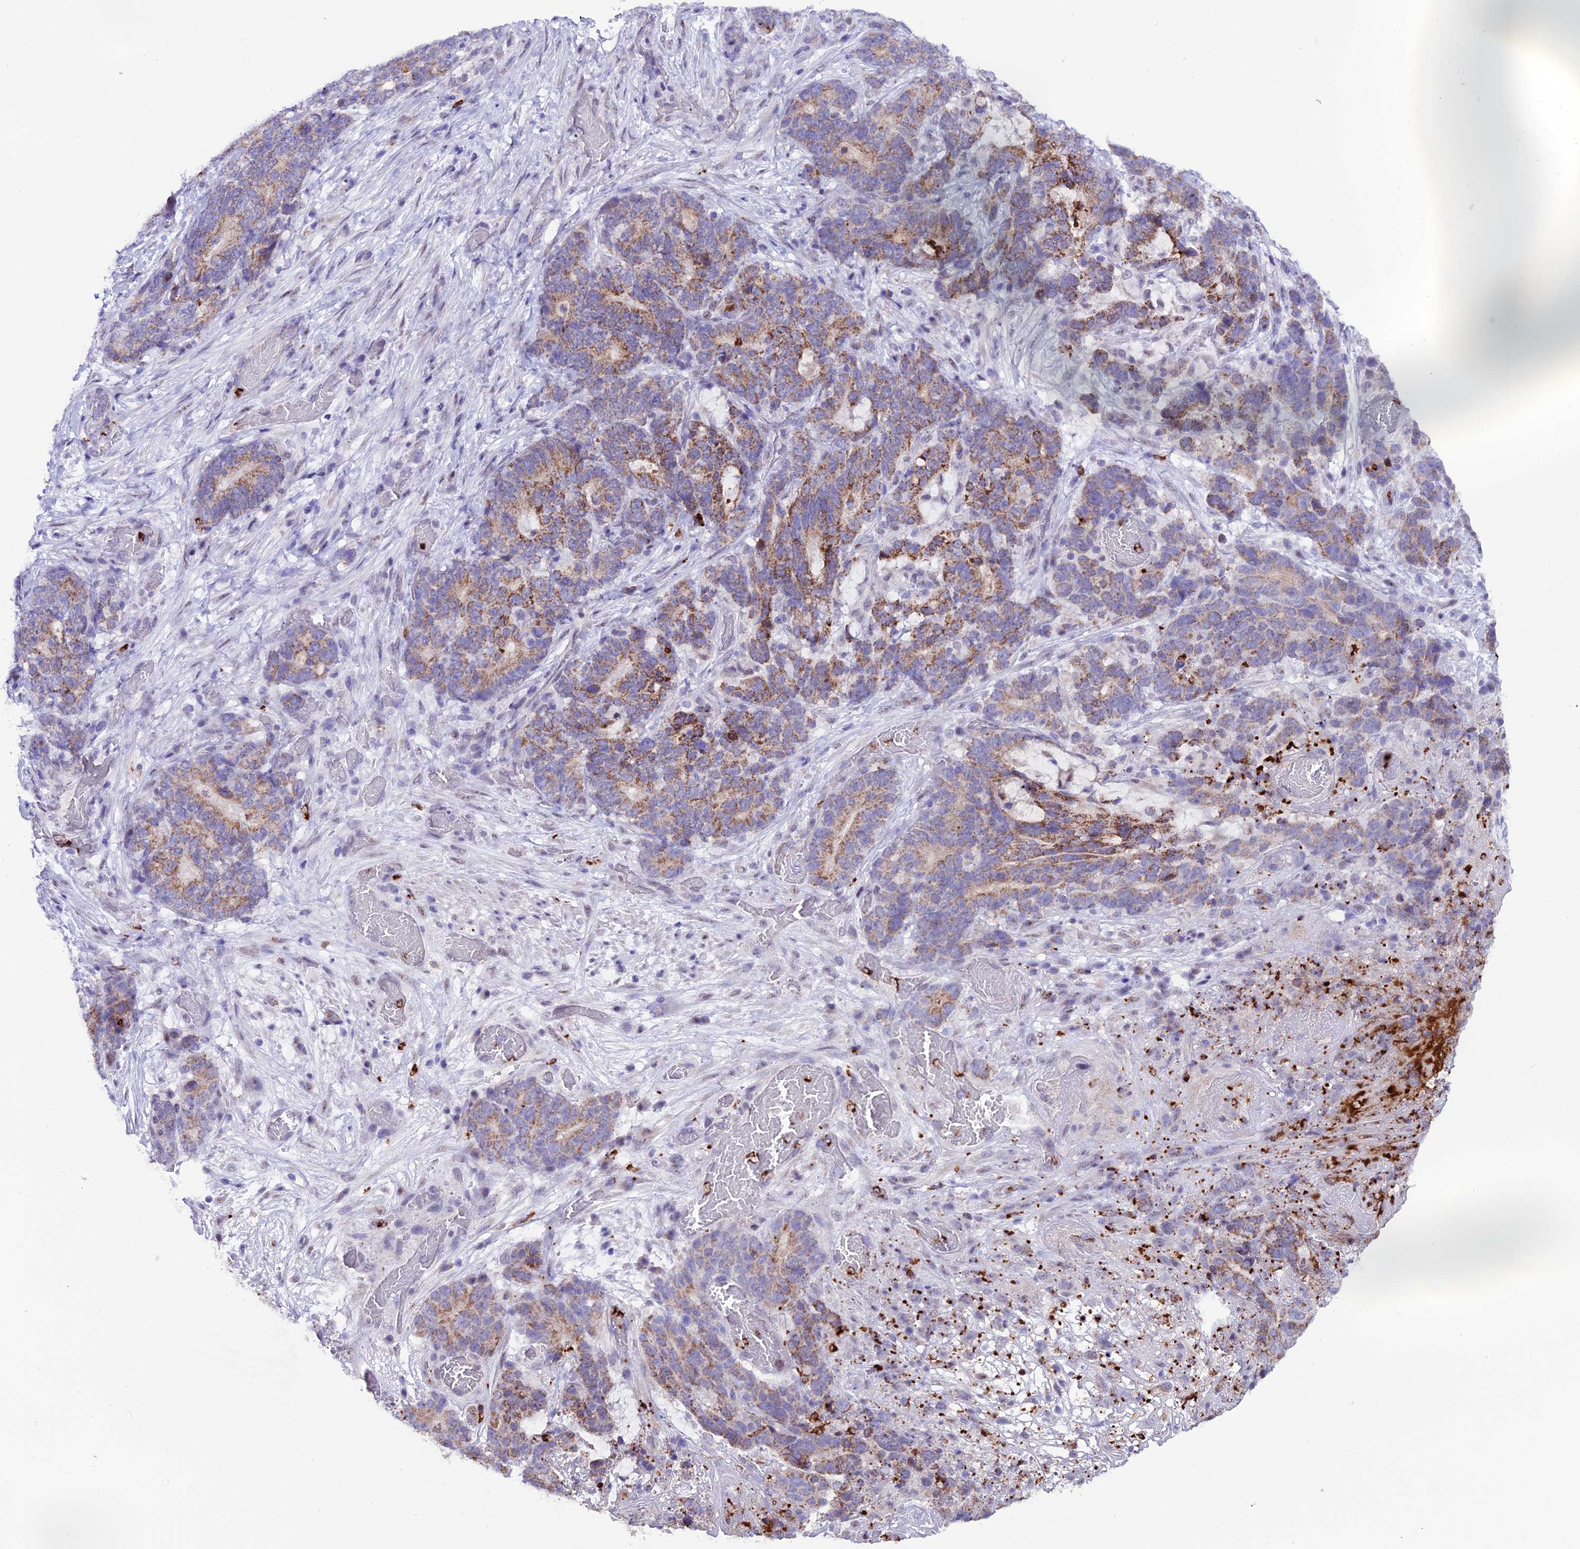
{"staining": {"intensity": "moderate", "quantity": "25%-75%", "location": "cytoplasmic/membranous"}, "tissue": "stomach cancer", "cell_type": "Tumor cells", "image_type": "cancer", "snomed": [{"axis": "morphology", "description": "Normal tissue, NOS"}, {"axis": "morphology", "description": "Adenocarcinoma, NOS"}, {"axis": "topography", "description": "Stomach"}], "caption": "Human adenocarcinoma (stomach) stained with a protein marker shows moderate staining in tumor cells.", "gene": "MFSD2B", "patient": {"sex": "female", "age": 64}}